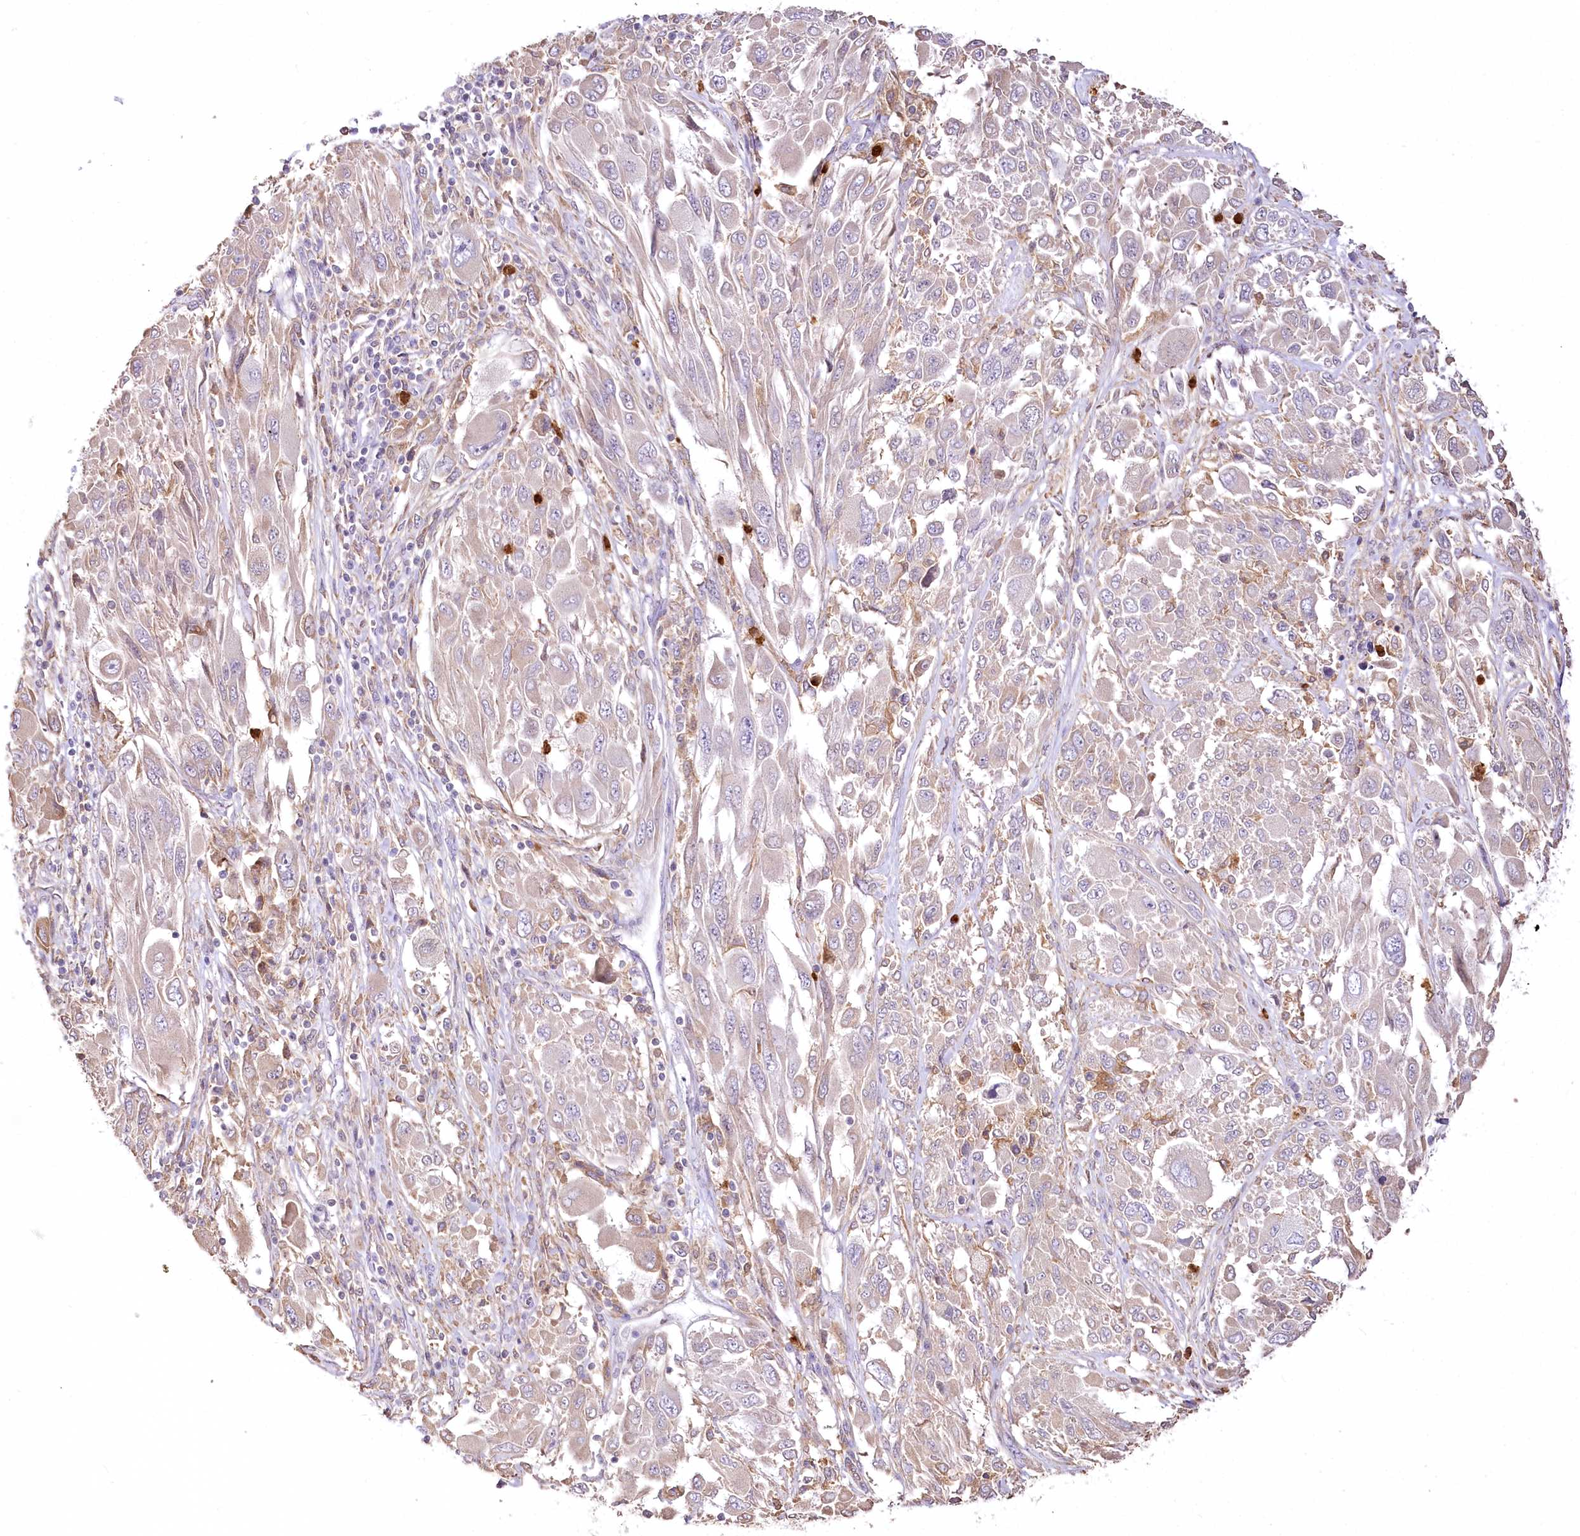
{"staining": {"intensity": "negative", "quantity": "none", "location": "none"}, "tissue": "melanoma", "cell_type": "Tumor cells", "image_type": "cancer", "snomed": [{"axis": "morphology", "description": "Malignant melanoma, NOS"}, {"axis": "topography", "description": "Skin"}], "caption": "An immunohistochemistry (IHC) histopathology image of malignant melanoma is shown. There is no staining in tumor cells of malignant melanoma. (DAB immunohistochemistry visualized using brightfield microscopy, high magnification).", "gene": "DPYD", "patient": {"sex": "female", "age": 91}}